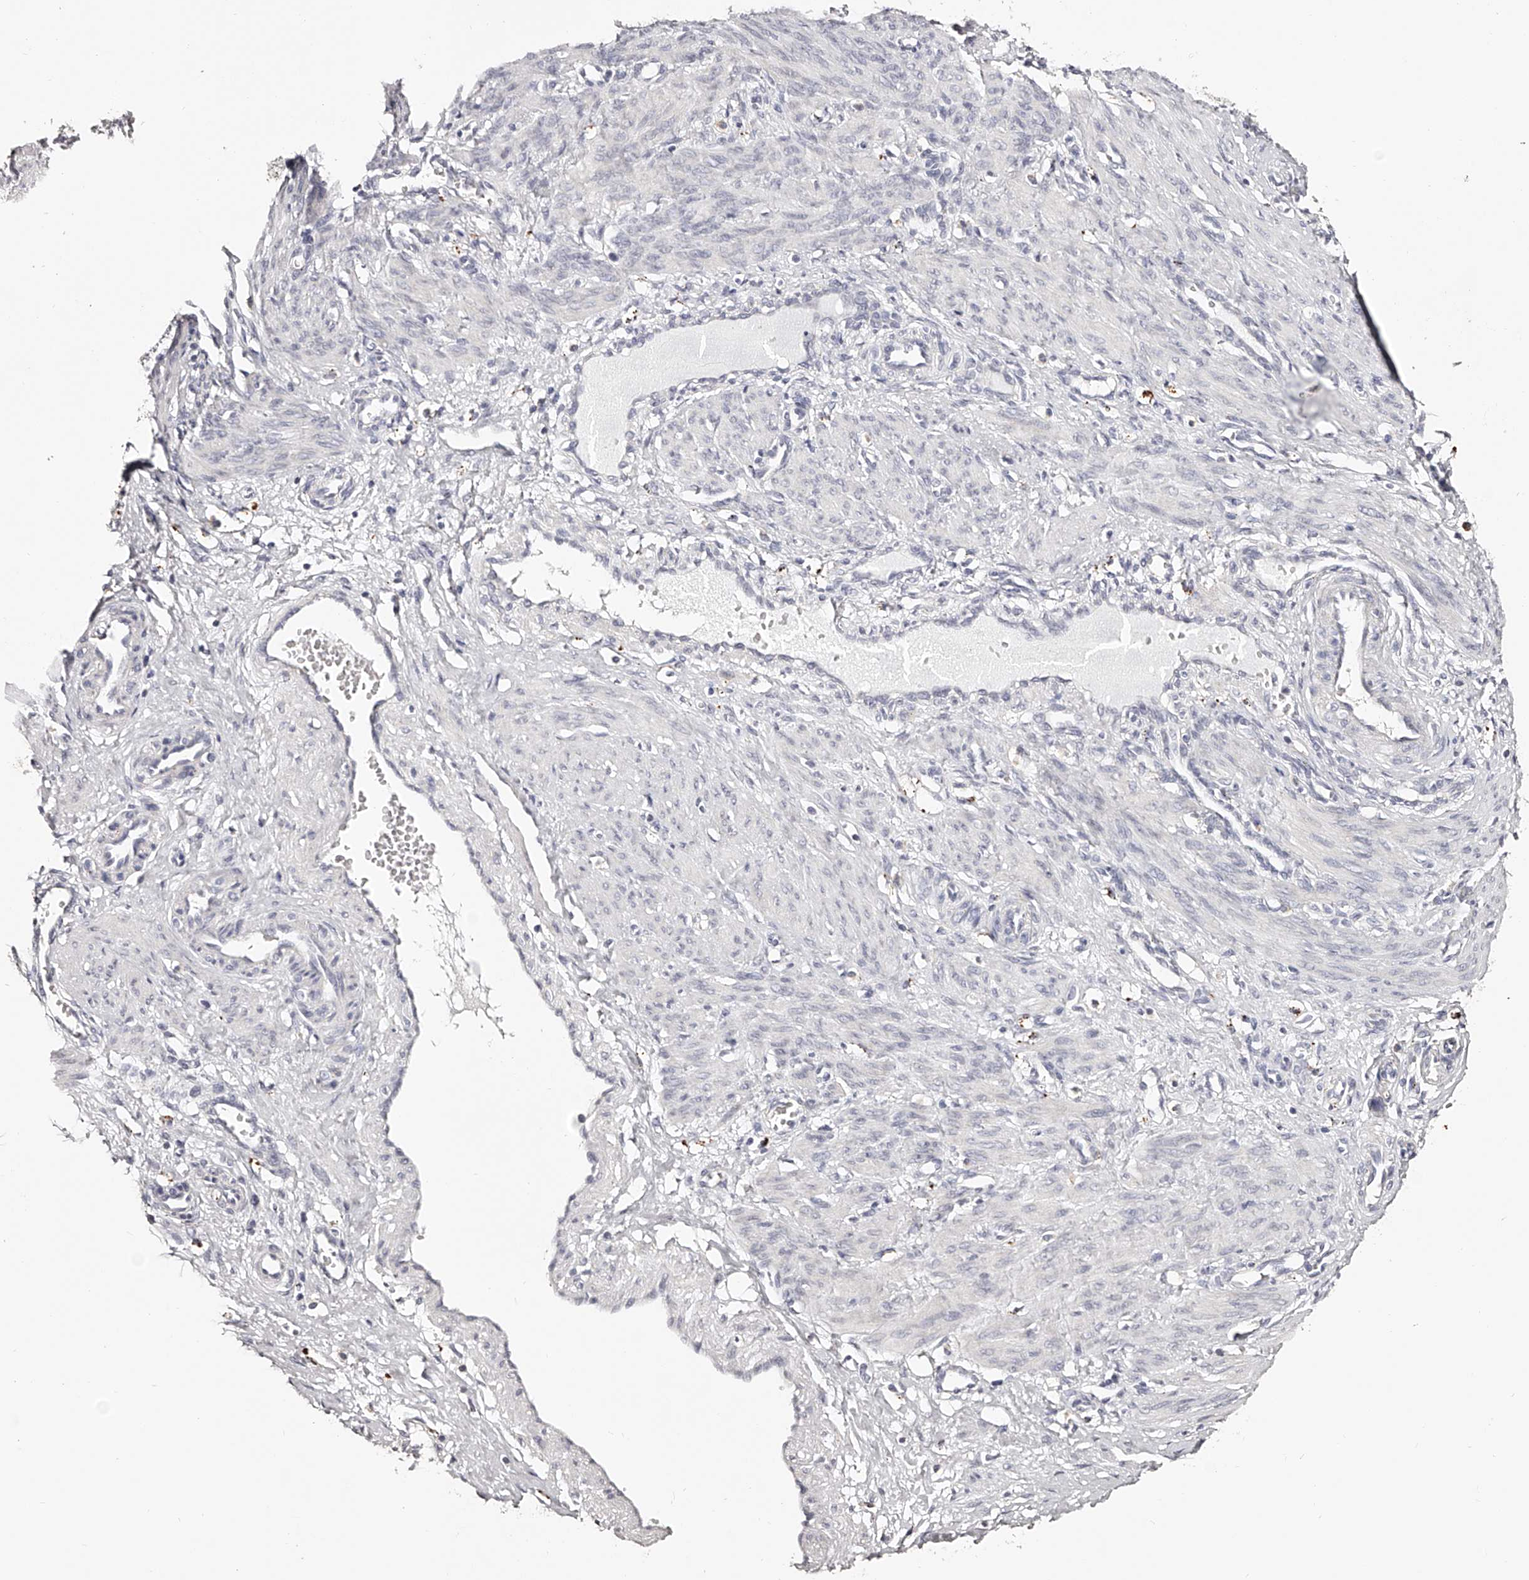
{"staining": {"intensity": "negative", "quantity": "none", "location": "none"}, "tissue": "smooth muscle", "cell_type": "Smooth muscle cells", "image_type": "normal", "snomed": [{"axis": "morphology", "description": "Normal tissue, NOS"}, {"axis": "topography", "description": "Endometrium"}], "caption": "DAB (3,3'-diaminobenzidine) immunohistochemical staining of unremarkable human smooth muscle shows no significant staining in smooth muscle cells.", "gene": "SLC35D3", "patient": {"sex": "female", "age": 33}}